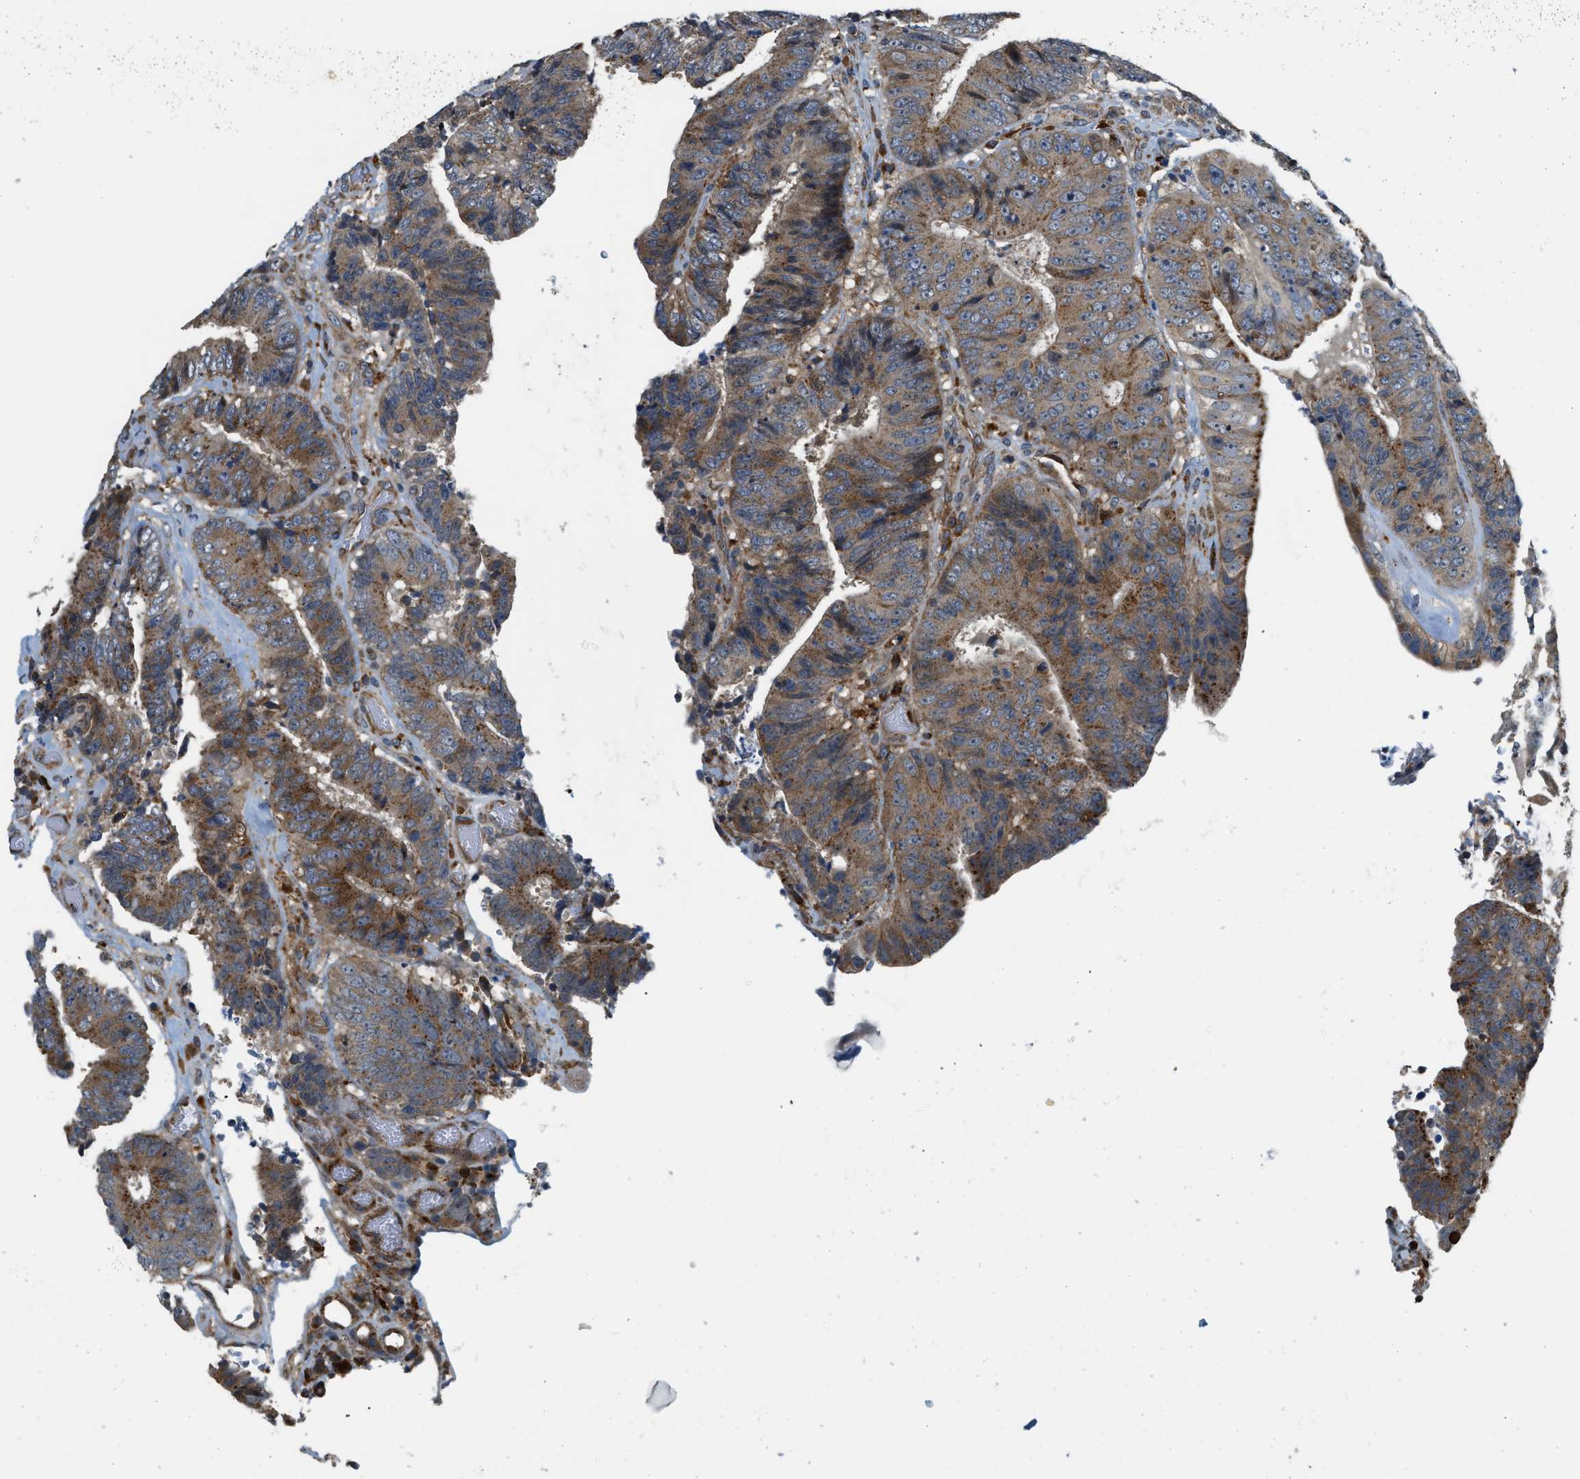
{"staining": {"intensity": "moderate", "quantity": ">75%", "location": "cytoplasmic/membranous"}, "tissue": "colorectal cancer", "cell_type": "Tumor cells", "image_type": "cancer", "snomed": [{"axis": "morphology", "description": "Adenocarcinoma, NOS"}, {"axis": "topography", "description": "Rectum"}], "caption": "Adenocarcinoma (colorectal) stained with immunohistochemistry (IHC) displays moderate cytoplasmic/membranous staining in about >75% of tumor cells. (IHC, brightfield microscopy, high magnification).", "gene": "STARD3NL", "patient": {"sex": "male", "age": 72}}